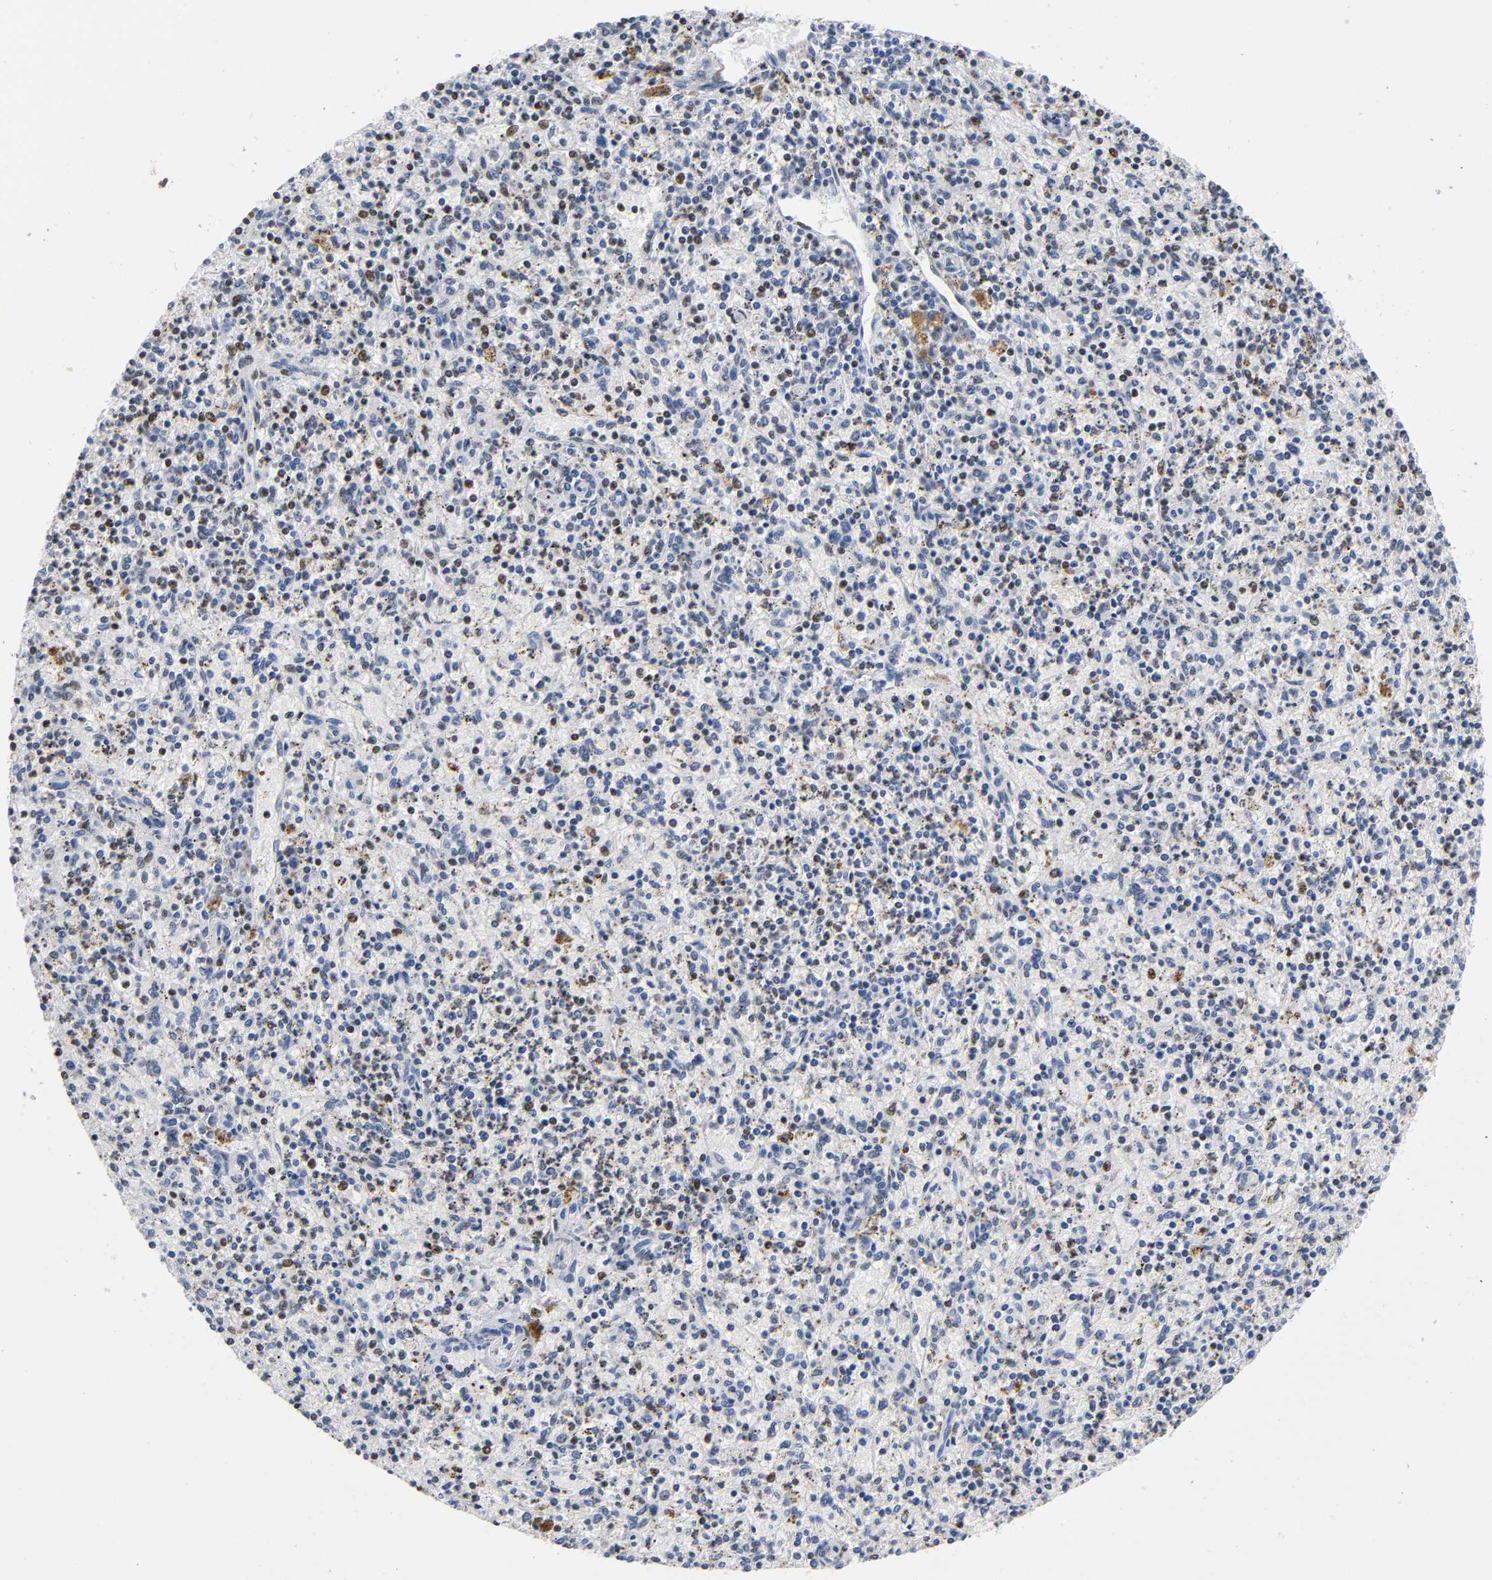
{"staining": {"intensity": "moderate", "quantity": ">75%", "location": "nuclear"}, "tissue": "spleen", "cell_type": "Cells in red pulp", "image_type": "normal", "snomed": [{"axis": "morphology", "description": "Normal tissue, NOS"}, {"axis": "topography", "description": "Spleen"}], "caption": "About >75% of cells in red pulp in unremarkable human spleen show moderate nuclear protein expression as visualized by brown immunohistochemical staining.", "gene": "CREBBP", "patient": {"sex": "male", "age": 72}}